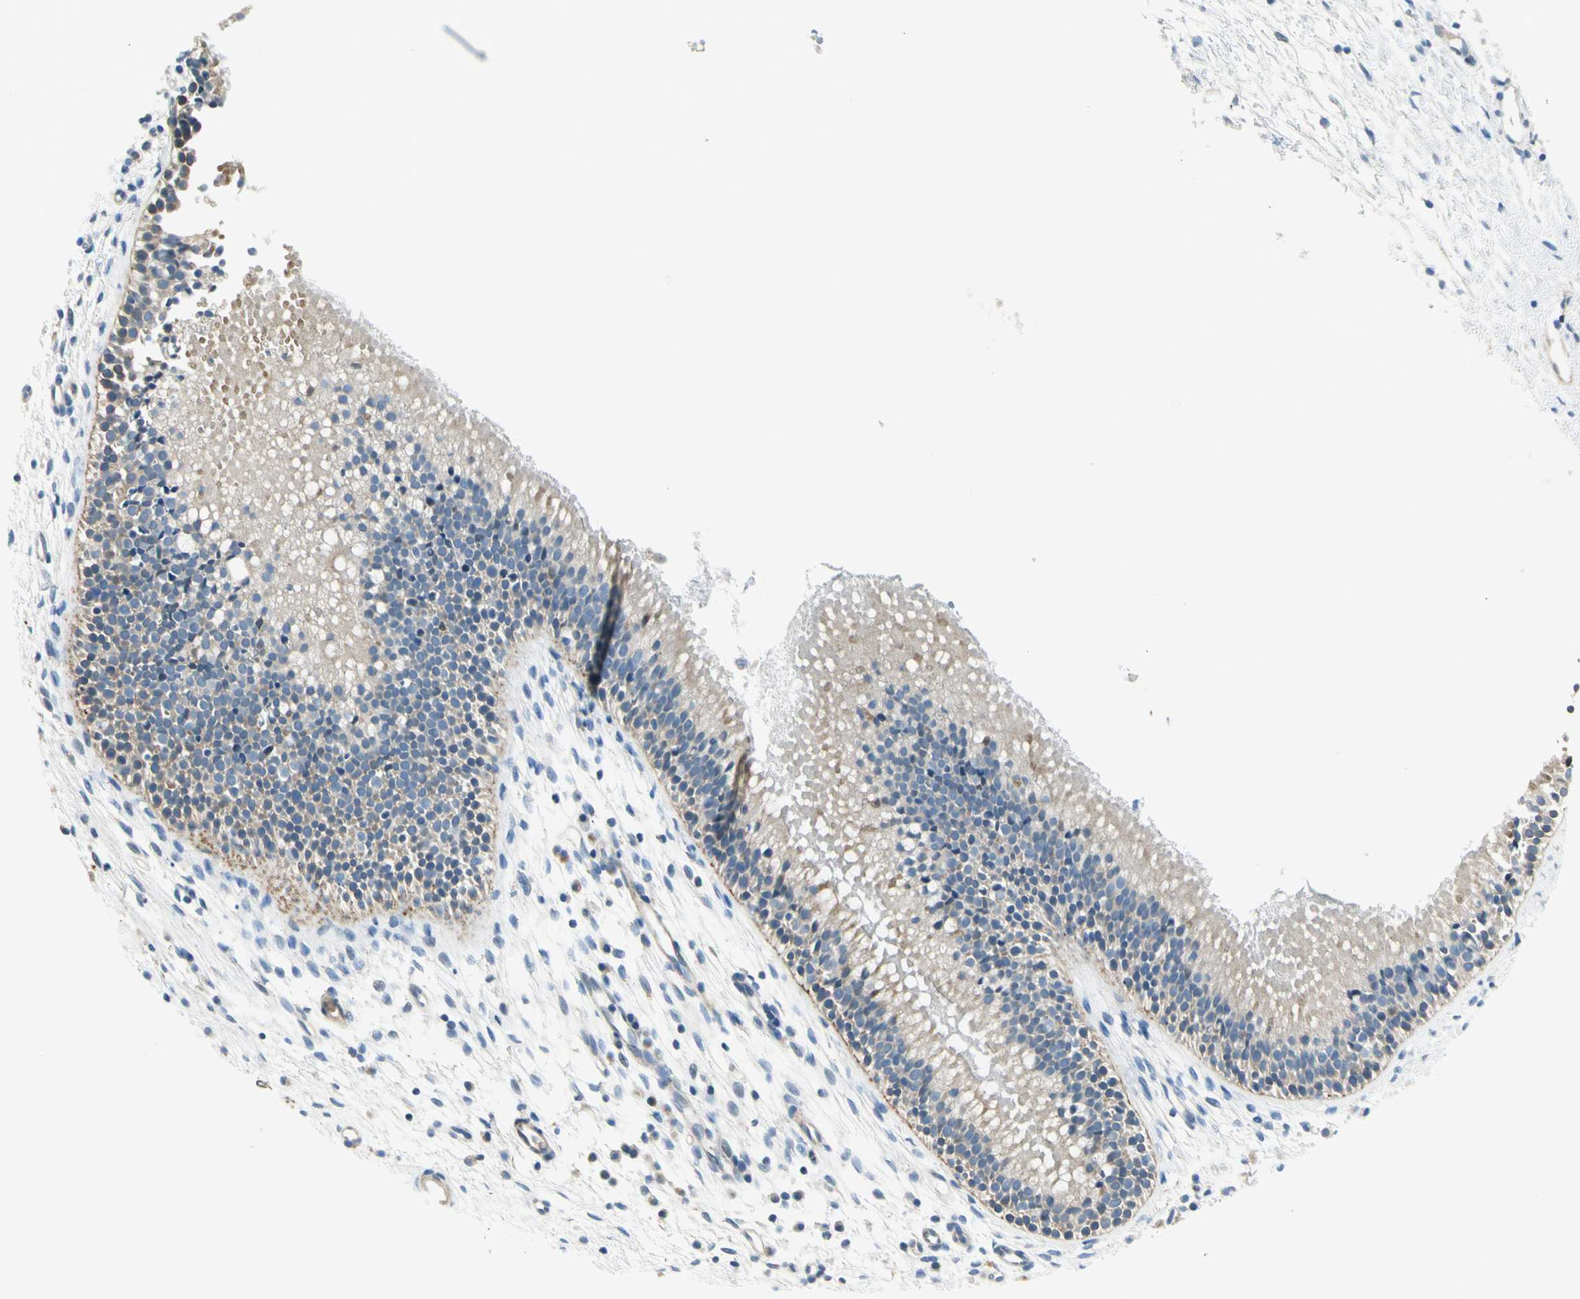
{"staining": {"intensity": "weak", "quantity": "25%-75%", "location": "cytoplasmic/membranous"}, "tissue": "nasopharynx", "cell_type": "Respiratory epithelial cells", "image_type": "normal", "snomed": [{"axis": "morphology", "description": "Normal tissue, NOS"}, {"axis": "topography", "description": "Nasopharynx"}], "caption": "IHC staining of unremarkable nasopharynx, which displays low levels of weak cytoplasmic/membranous staining in about 25%-75% of respiratory epithelial cells indicating weak cytoplasmic/membranous protein positivity. The staining was performed using DAB (3,3'-diaminobenzidine) (brown) for protein detection and nuclei were counterstained in hematoxylin (blue).", "gene": "ADGRA3", "patient": {"sex": "male", "age": 21}}